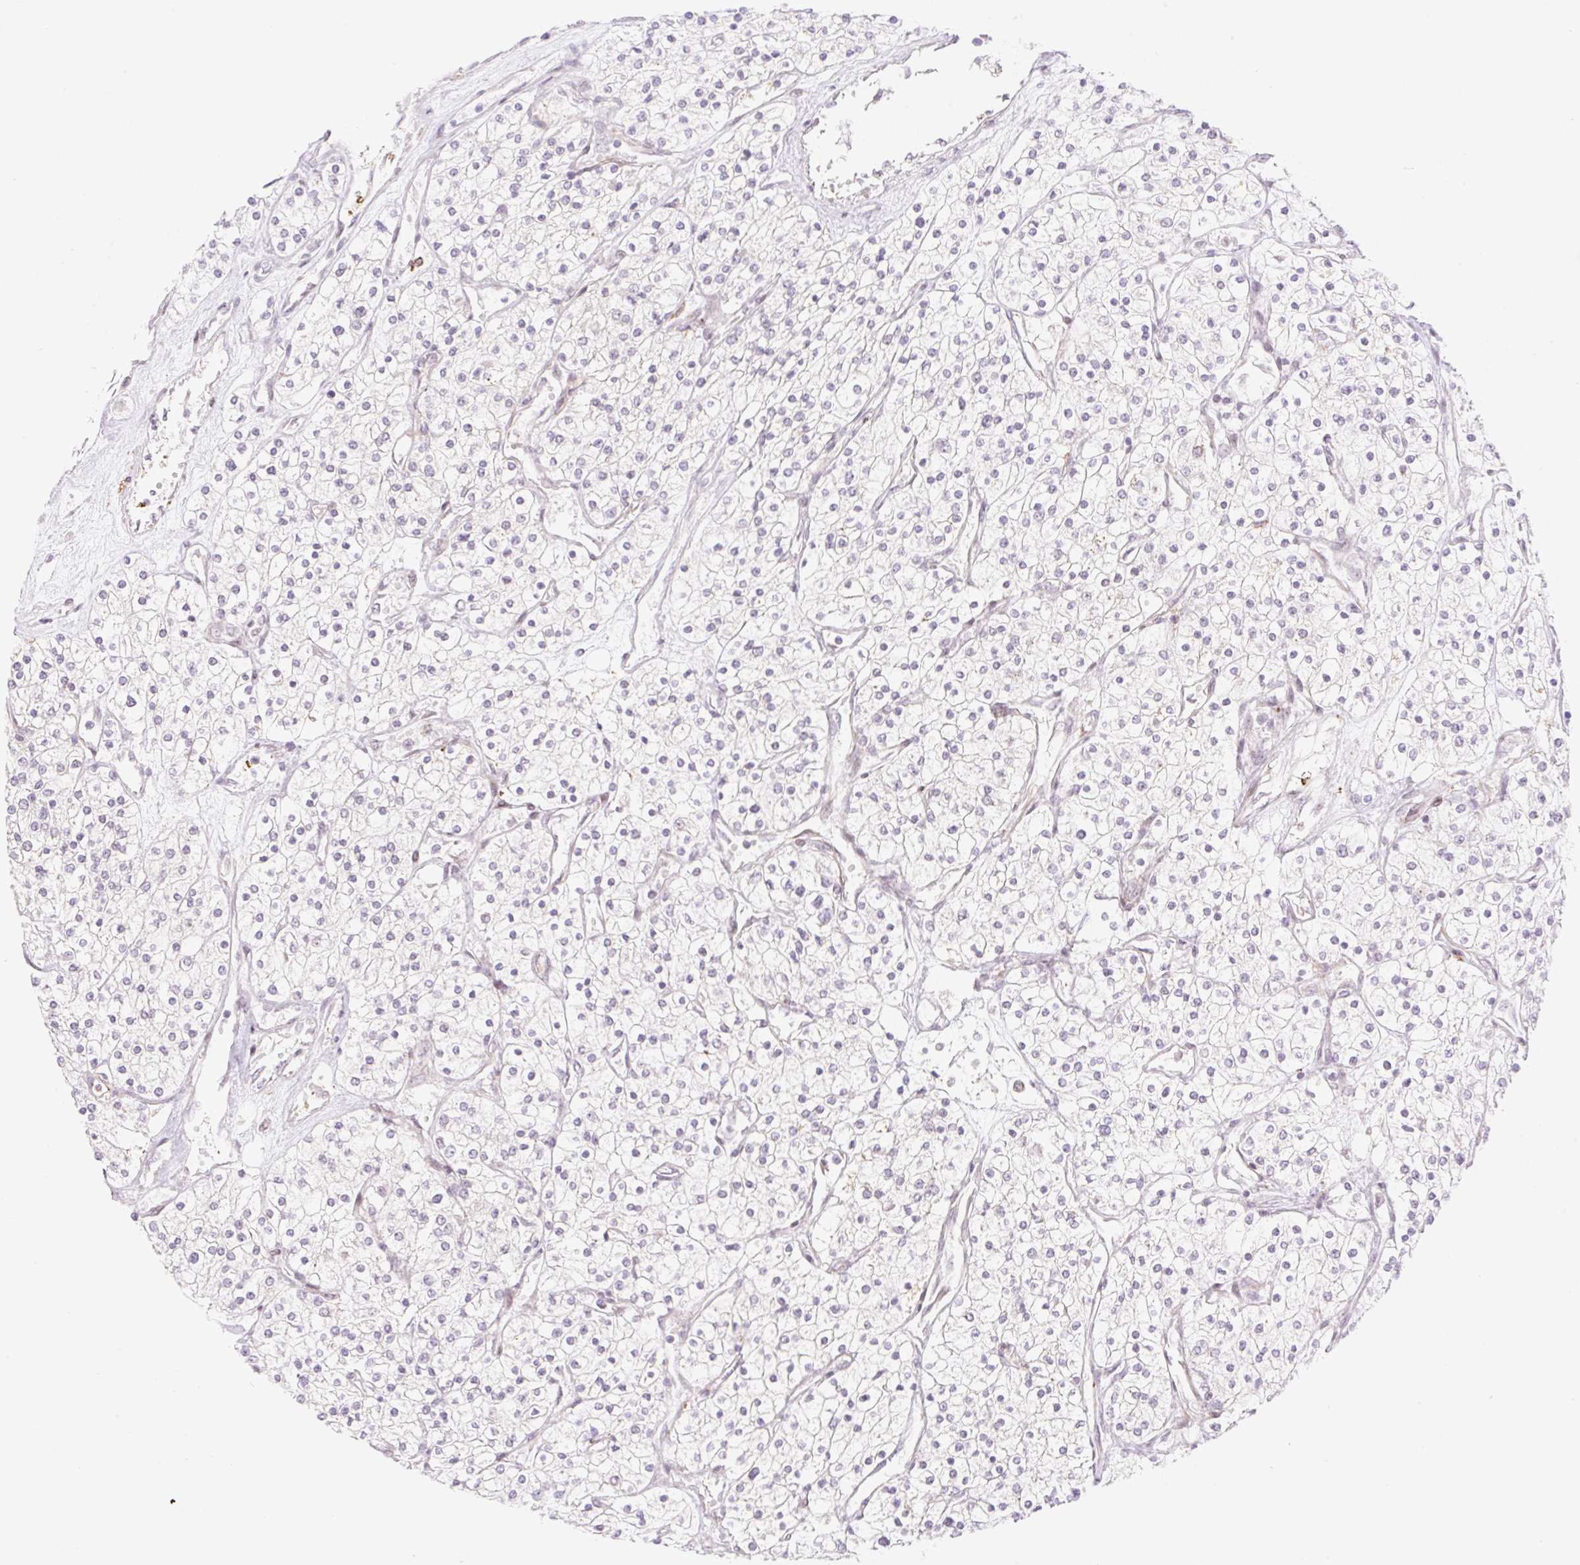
{"staining": {"intensity": "negative", "quantity": "none", "location": "none"}, "tissue": "renal cancer", "cell_type": "Tumor cells", "image_type": "cancer", "snomed": [{"axis": "morphology", "description": "Adenocarcinoma, NOS"}, {"axis": "topography", "description": "Kidney"}], "caption": "Human renal cancer (adenocarcinoma) stained for a protein using immunohistochemistry (IHC) shows no staining in tumor cells.", "gene": "ZFP41", "patient": {"sex": "male", "age": 80}}